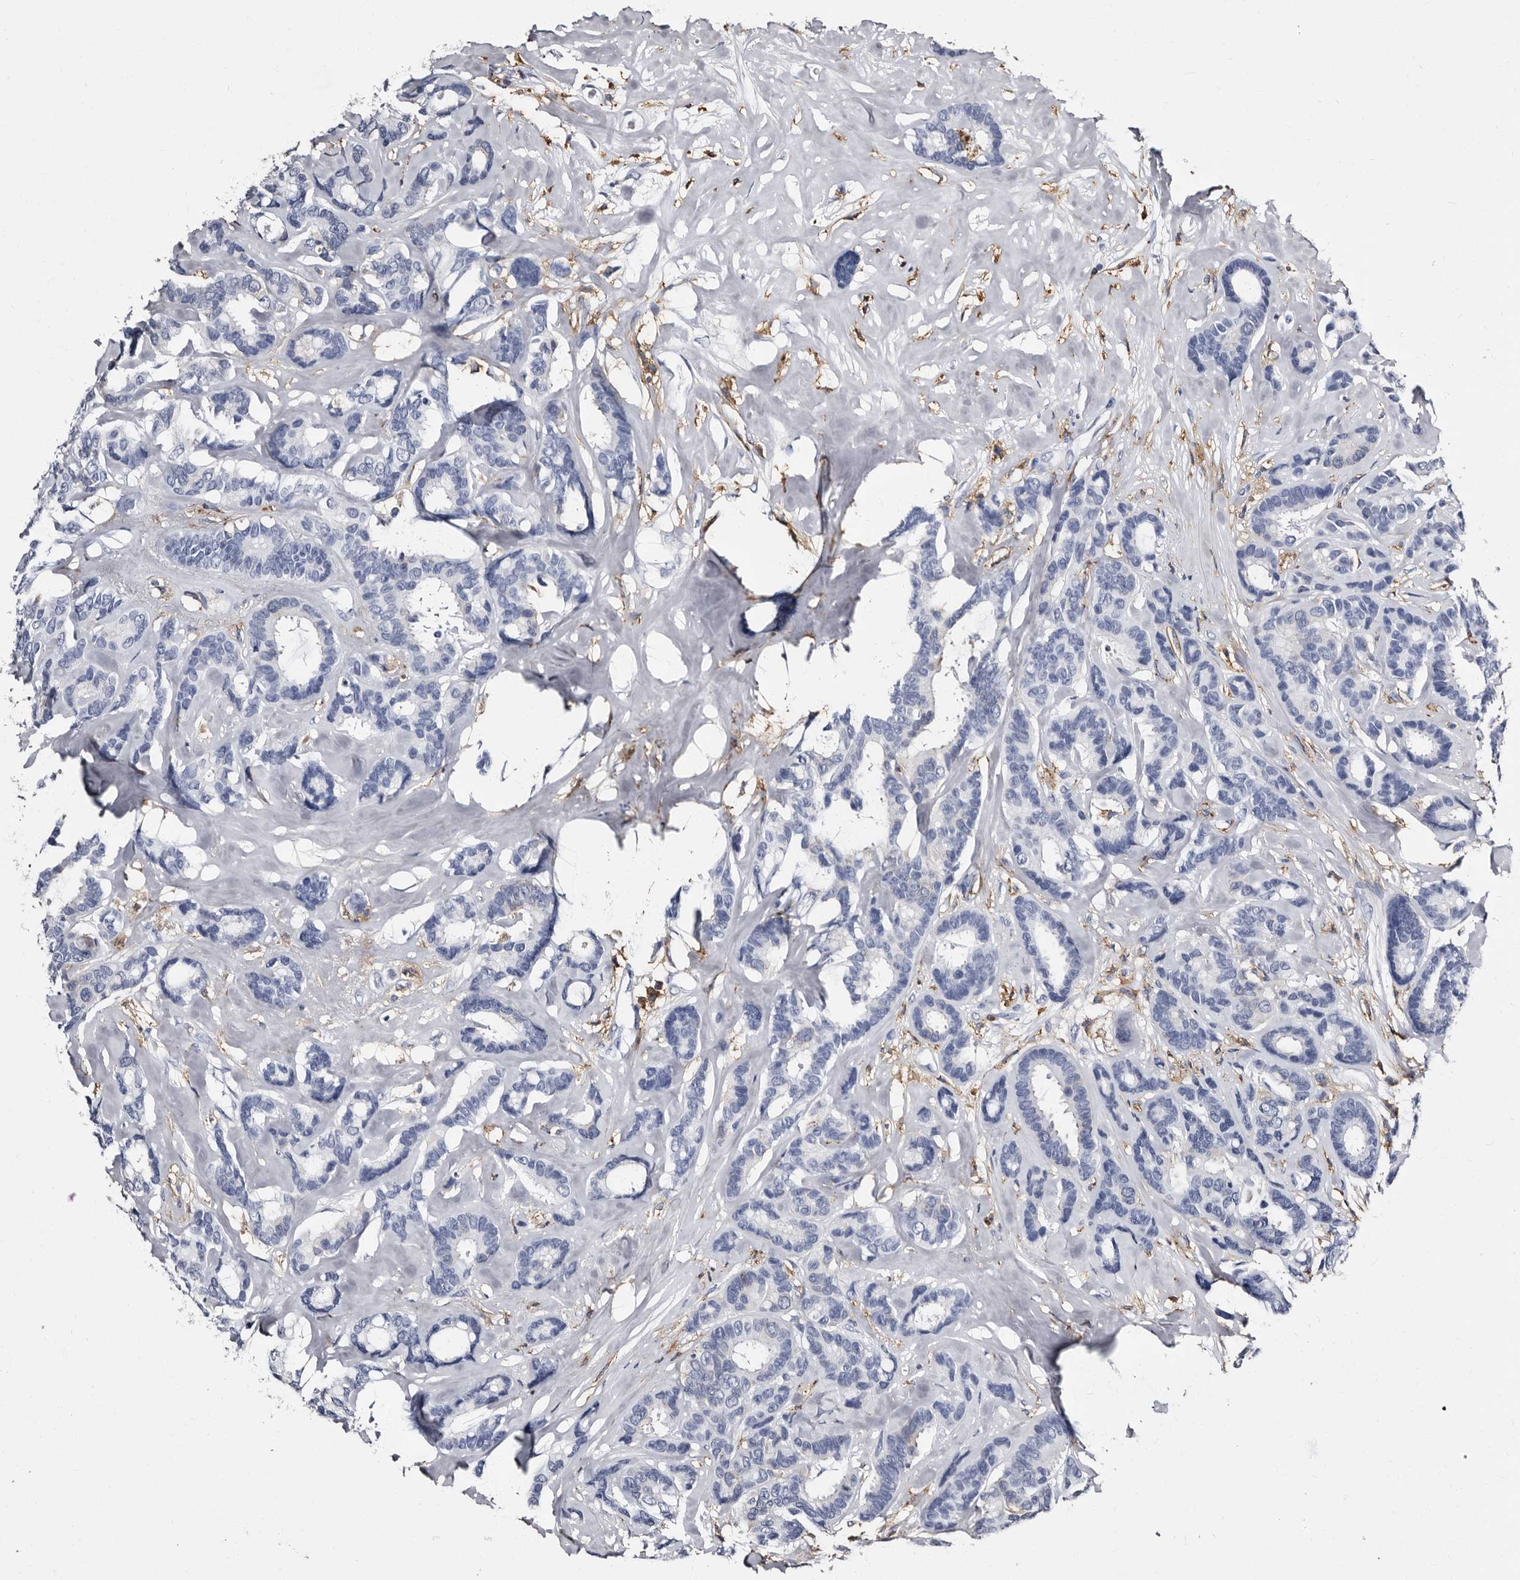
{"staining": {"intensity": "negative", "quantity": "none", "location": "none"}, "tissue": "breast cancer", "cell_type": "Tumor cells", "image_type": "cancer", "snomed": [{"axis": "morphology", "description": "Duct carcinoma"}, {"axis": "topography", "description": "Breast"}], "caption": "The immunohistochemistry (IHC) micrograph has no significant expression in tumor cells of breast cancer tissue. Brightfield microscopy of immunohistochemistry stained with DAB (brown) and hematoxylin (blue), captured at high magnification.", "gene": "EPB41L3", "patient": {"sex": "female", "age": 87}}